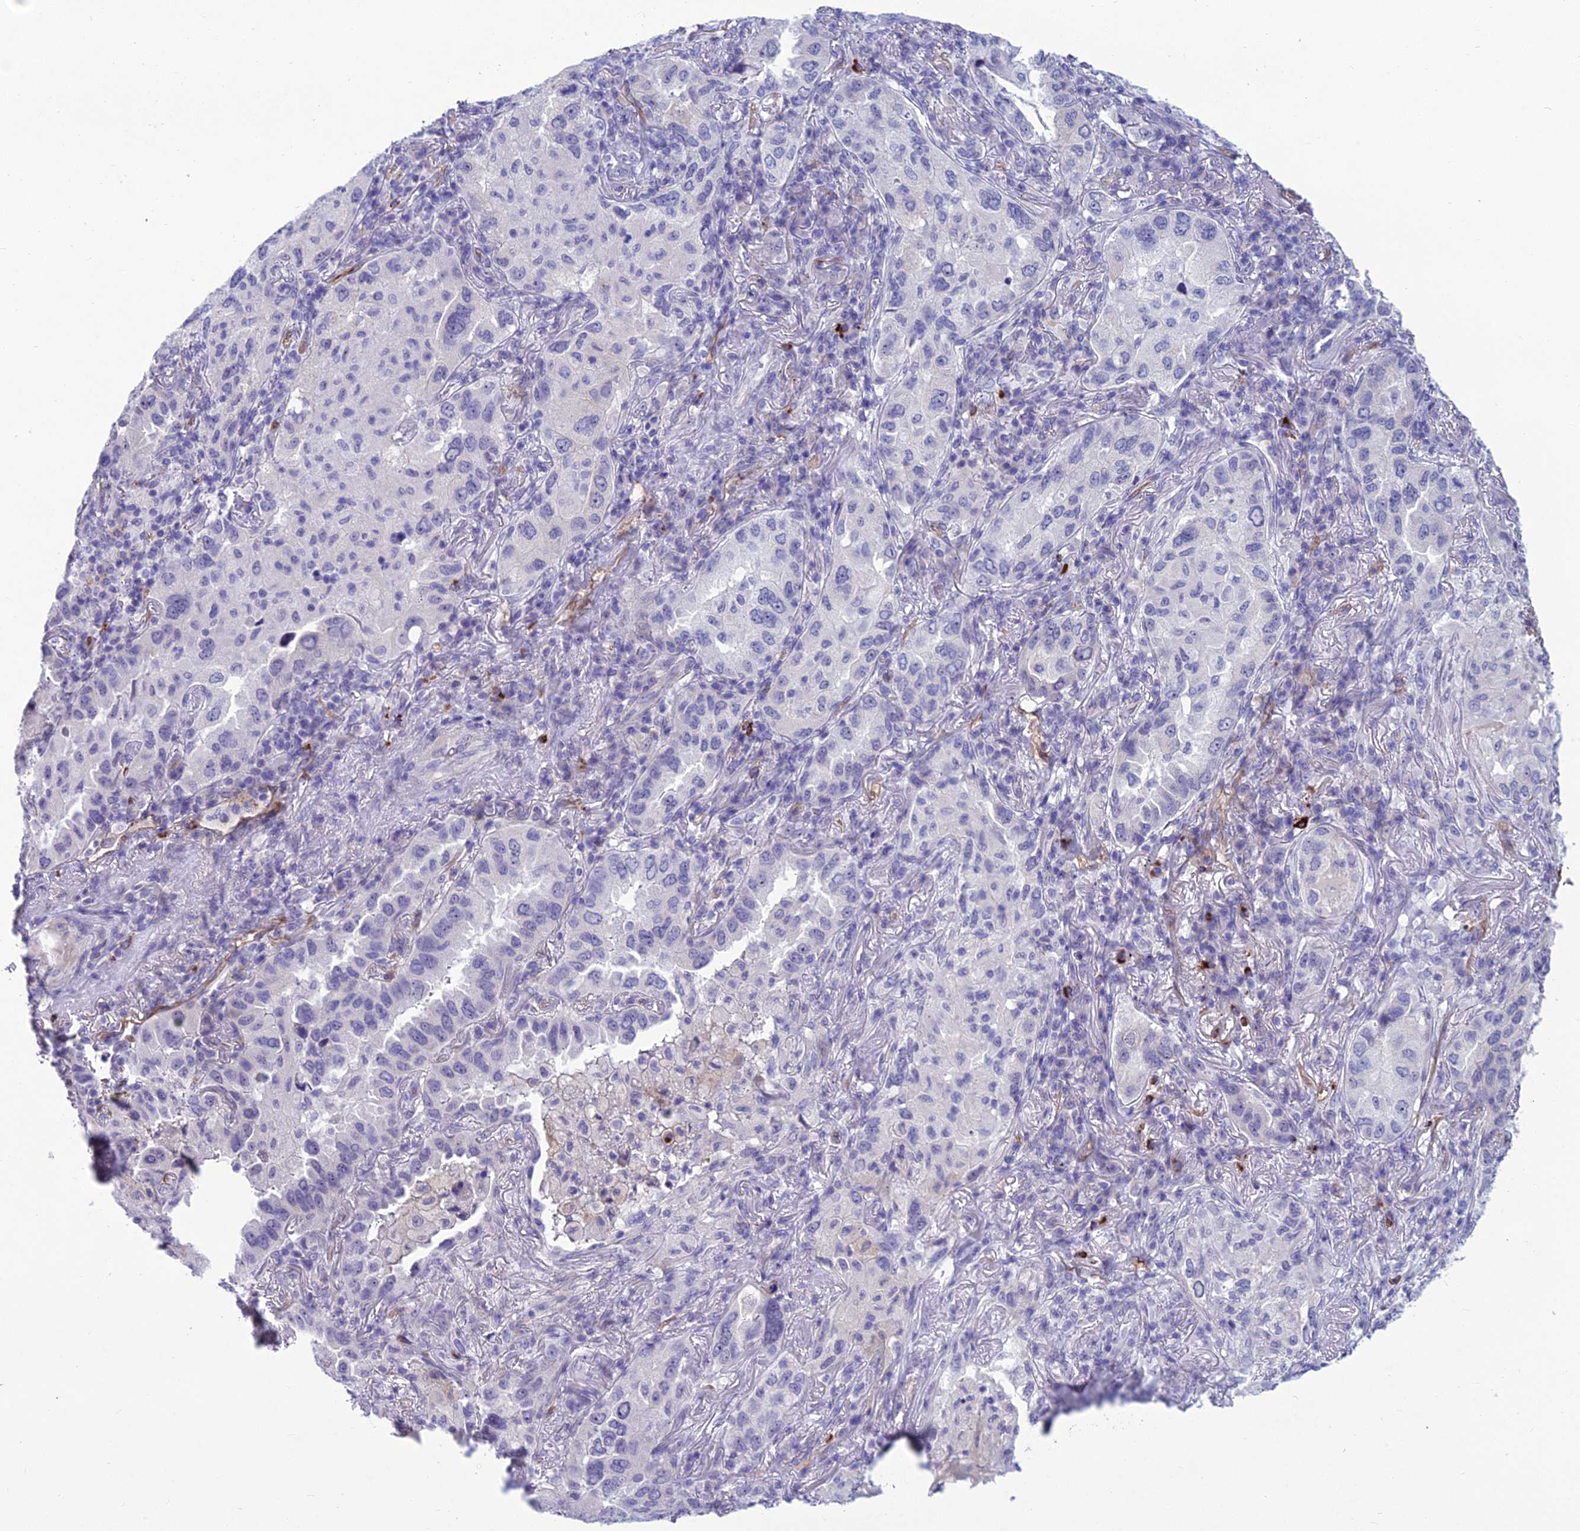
{"staining": {"intensity": "negative", "quantity": "none", "location": "none"}, "tissue": "lung cancer", "cell_type": "Tumor cells", "image_type": "cancer", "snomed": [{"axis": "morphology", "description": "Adenocarcinoma, NOS"}, {"axis": "topography", "description": "Lung"}], "caption": "IHC of human lung cancer (adenocarcinoma) exhibits no staining in tumor cells. The staining was performed using DAB to visualize the protein expression in brown, while the nuclei were stained in blue with hematoxylin (Magnification: 20x).", "gene": "BBS7", "patient": {"sex": "female", "age": 69}}